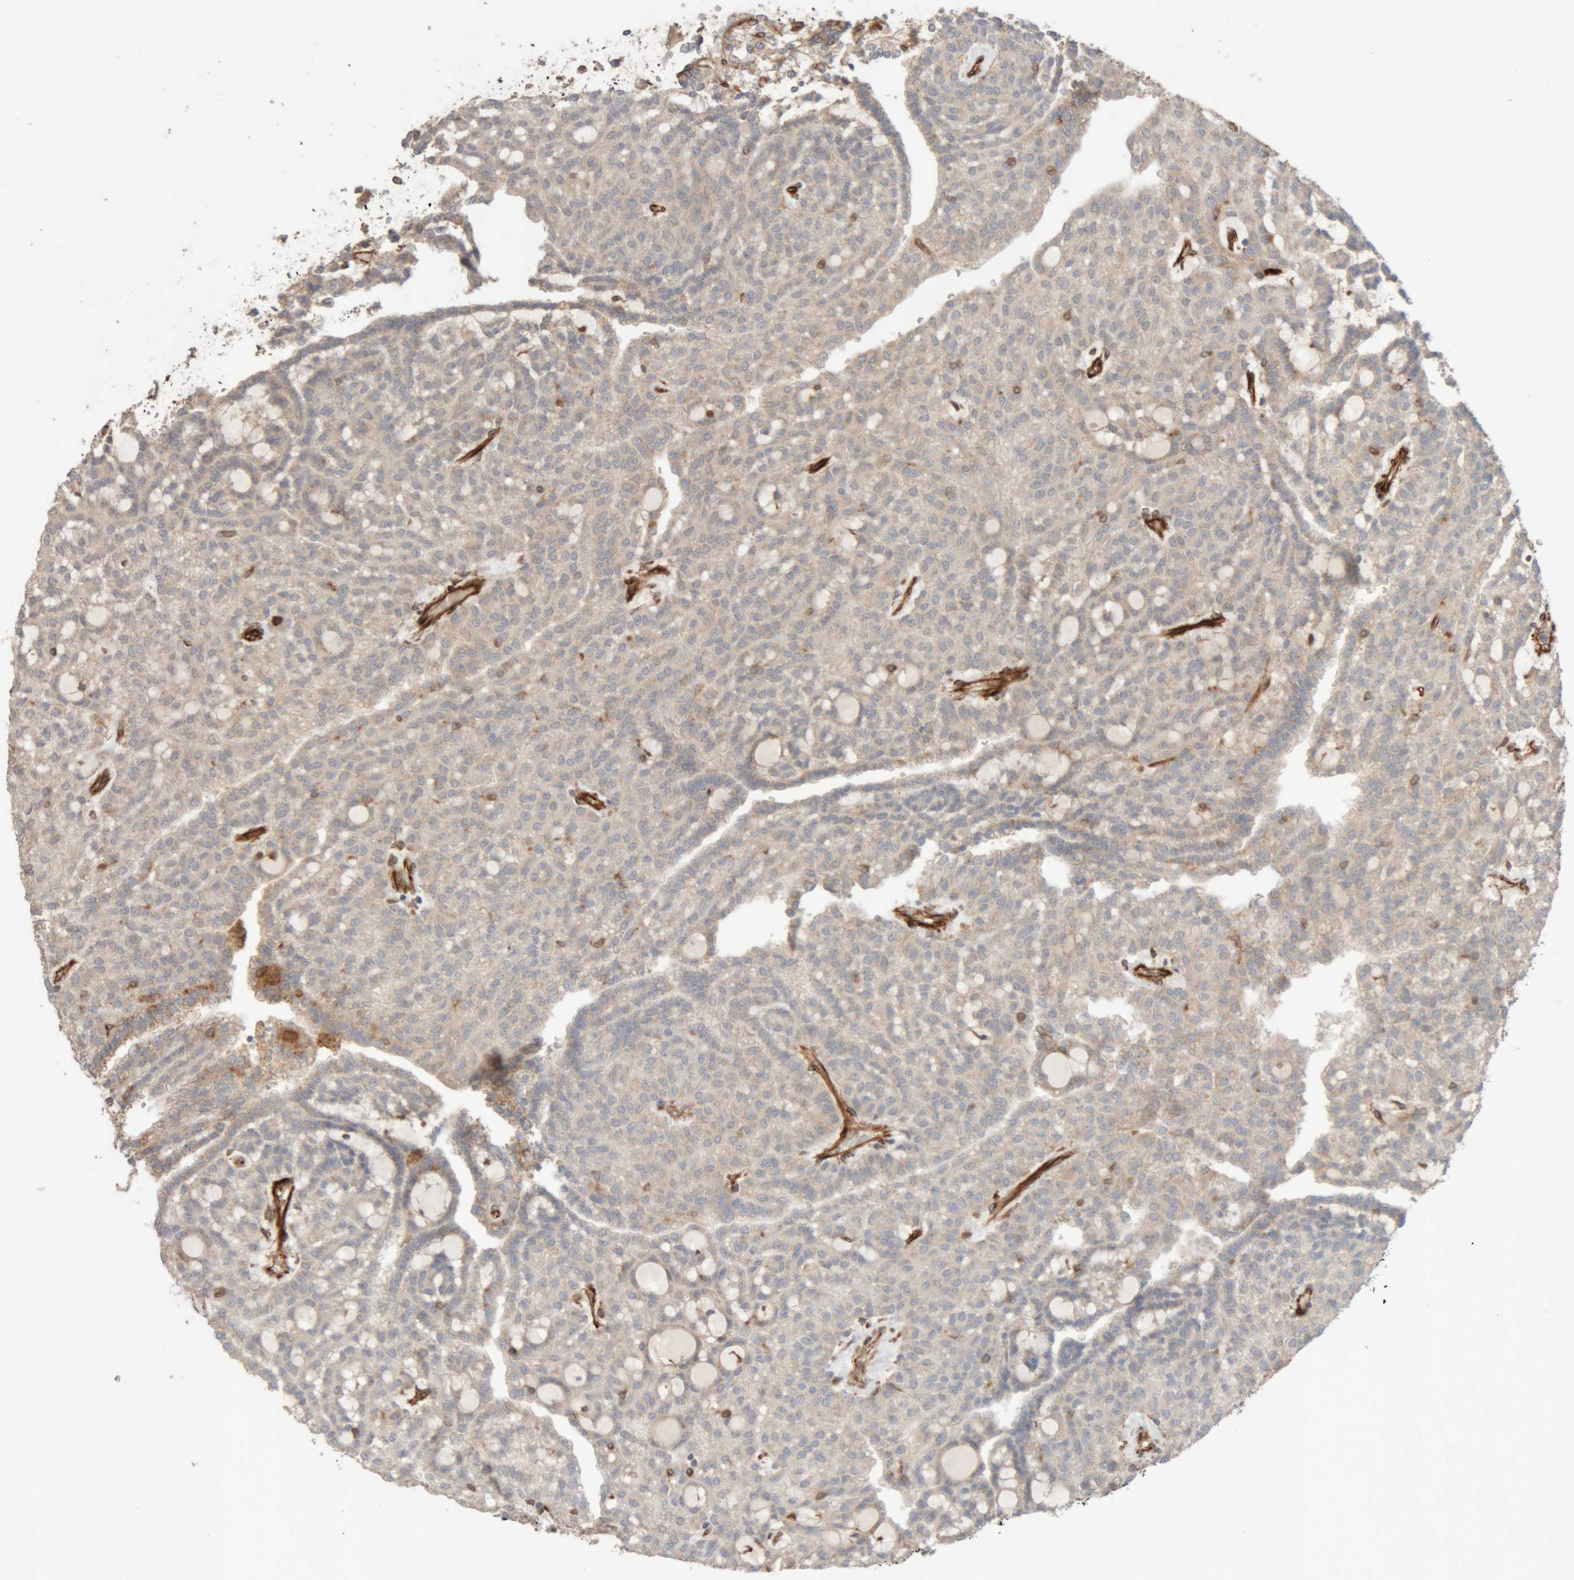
{"staining": {"intensity": "weak", "quantity": "<25%", "location": "cytoplasmic/membranous"}, "tissue": "renal cancer", "cell_type": "Tumor cells", "image_type": "cancer", "snomed": [{"axis": "morphology", "description": "Adenocarcinoma, NOS"}, {"axis": "topography", "description": "Kidney"}], "caption": "IHC of adenocarcinoma (renal) reveals no expression in tumor cells. (Stains: DAB immunohistochemistry (IHC) with hematoxylin counter stain, Microscopy: brightfield microscopy at high magnification).", "gene": "RAB32", "patient": {"sex": "male", "age": 63}}